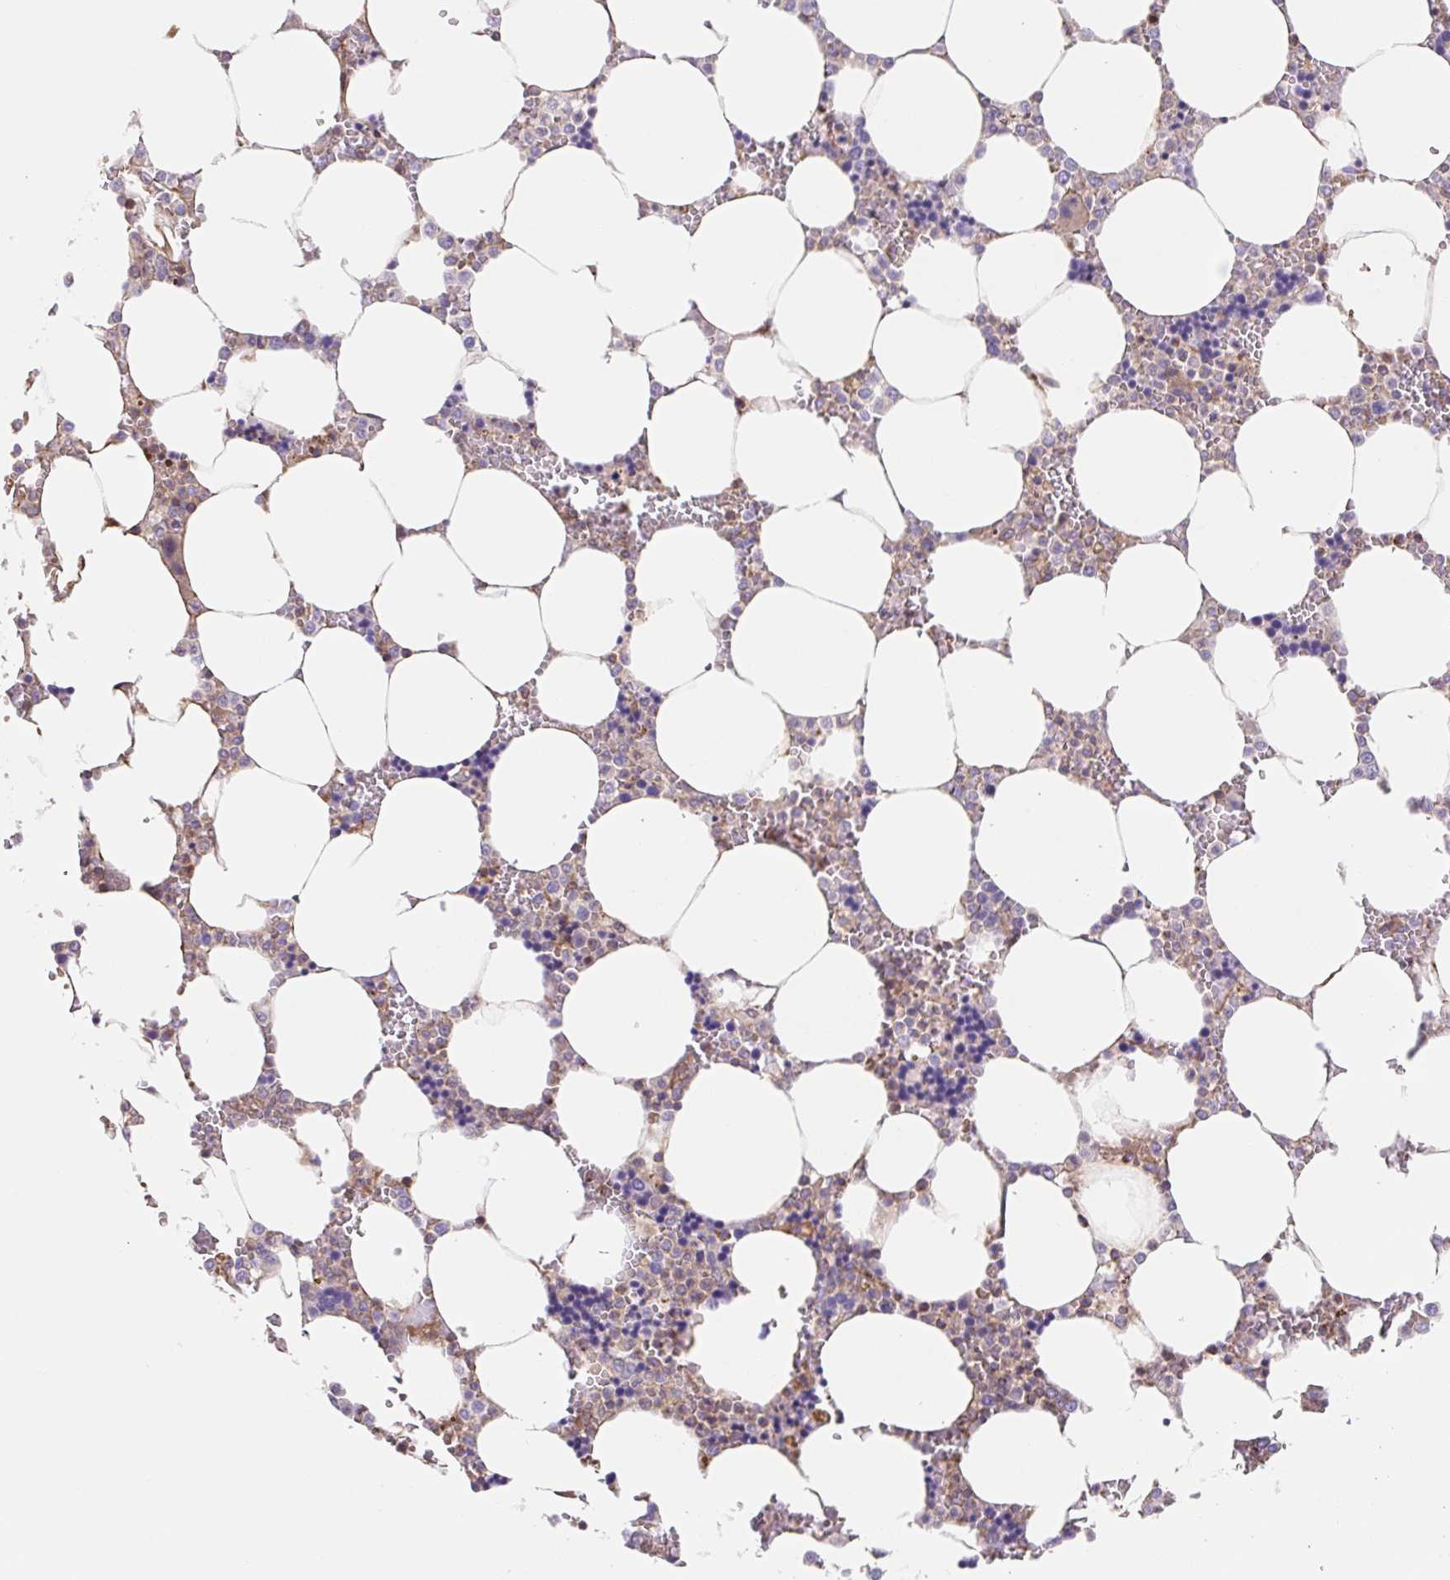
{"staining": {"intensity": "moderate", "quantity": "<25%", "location": "cytoplasmic/membranous"}, "tissue": "bone marrow", "cell_type": "Hematopoietic cells", "image_type": "normal", "snomed": [{"axis": "morphology", "description": "Normal tissue, NOS"}, {"axis": "topography", "description": "Bone marrow"}], "caption": "This micrograph reveals IHC staining of benign bone marrow, with low moderate cytoplasmic/membranous staining in about <25% of hematopoietic cells.", "gene": "TPRG1", "patient": {"sex": "male", "age": 64}}